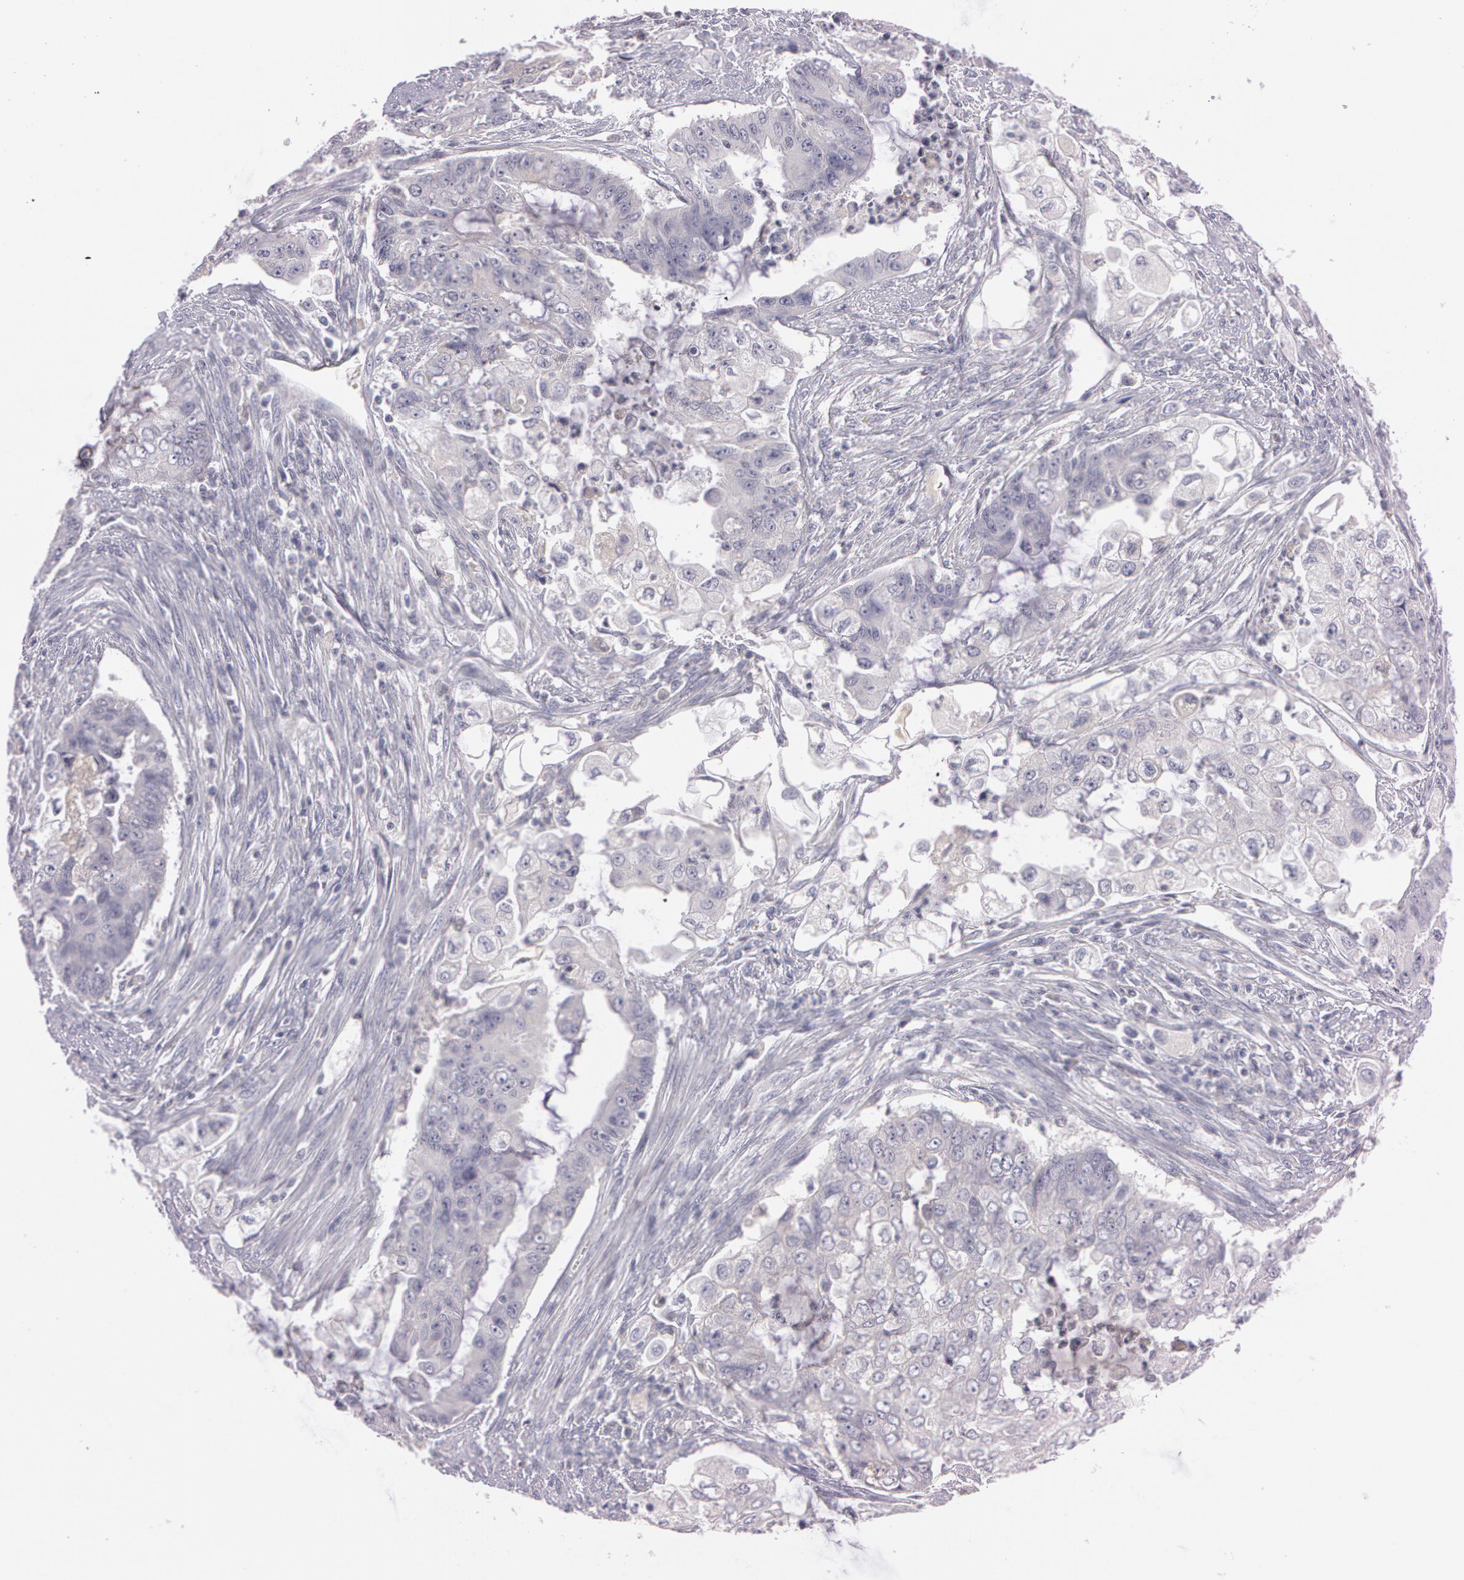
{"staining": {"intensity": "negative", "quantity": "none", "location": "none"}, "tissue": "endometrial cancer", "cell_type": "Tumor cells", "image_type": "cancer", "snomed": [{"axis": "morphology", "description": "Adenocarcinoma, NOS"}, {"axis": "topography", "description": "Endometrium"}], "caption": "Endometrial cancer (adenocarcinoma) was stained to show a protein in brown. There is no significant staining in tumor cells.", "gene": "MXRA5", "patient": {"sex": "female", "age": 75}}